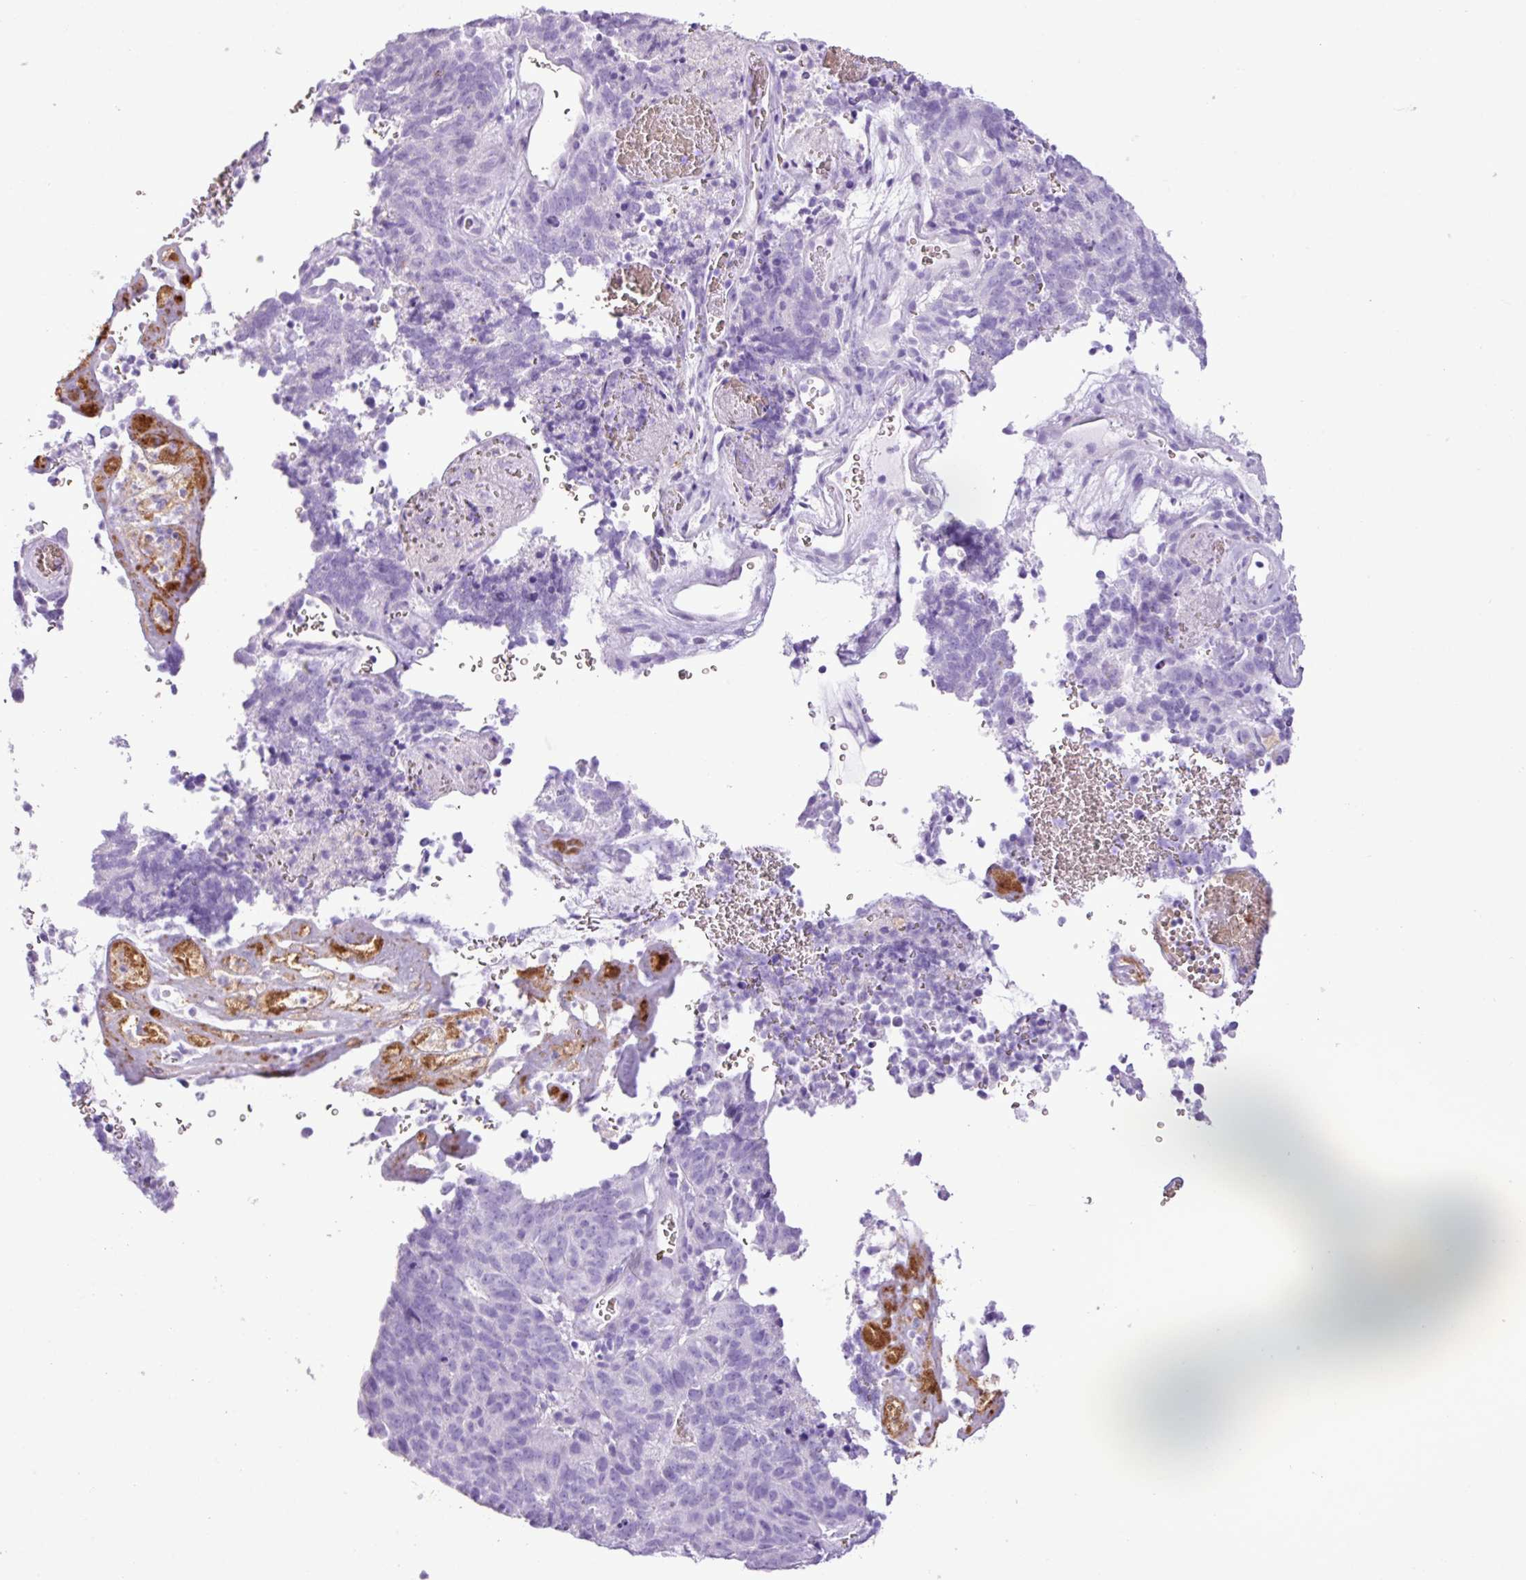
{"staining": {"intensity": "negative", "quantity": "none", "location": "none"}, "tissue": "cervical cancer", "cell_type": "Tumor cells", "image_type": "cancer", "snomed": [{"axis": "morphology", "description": "Adenocarcinoma, NOS"}, {"axis": "topography", "description": "Cervix"}], "caption": "This is a photomicrograph of immunohistochemistry (IHC) staining of cervical cancer, which shows no expression in tumor cells.", "gene": "ZSCAN5A", "patient": {"sex": "female", "age": 38}}